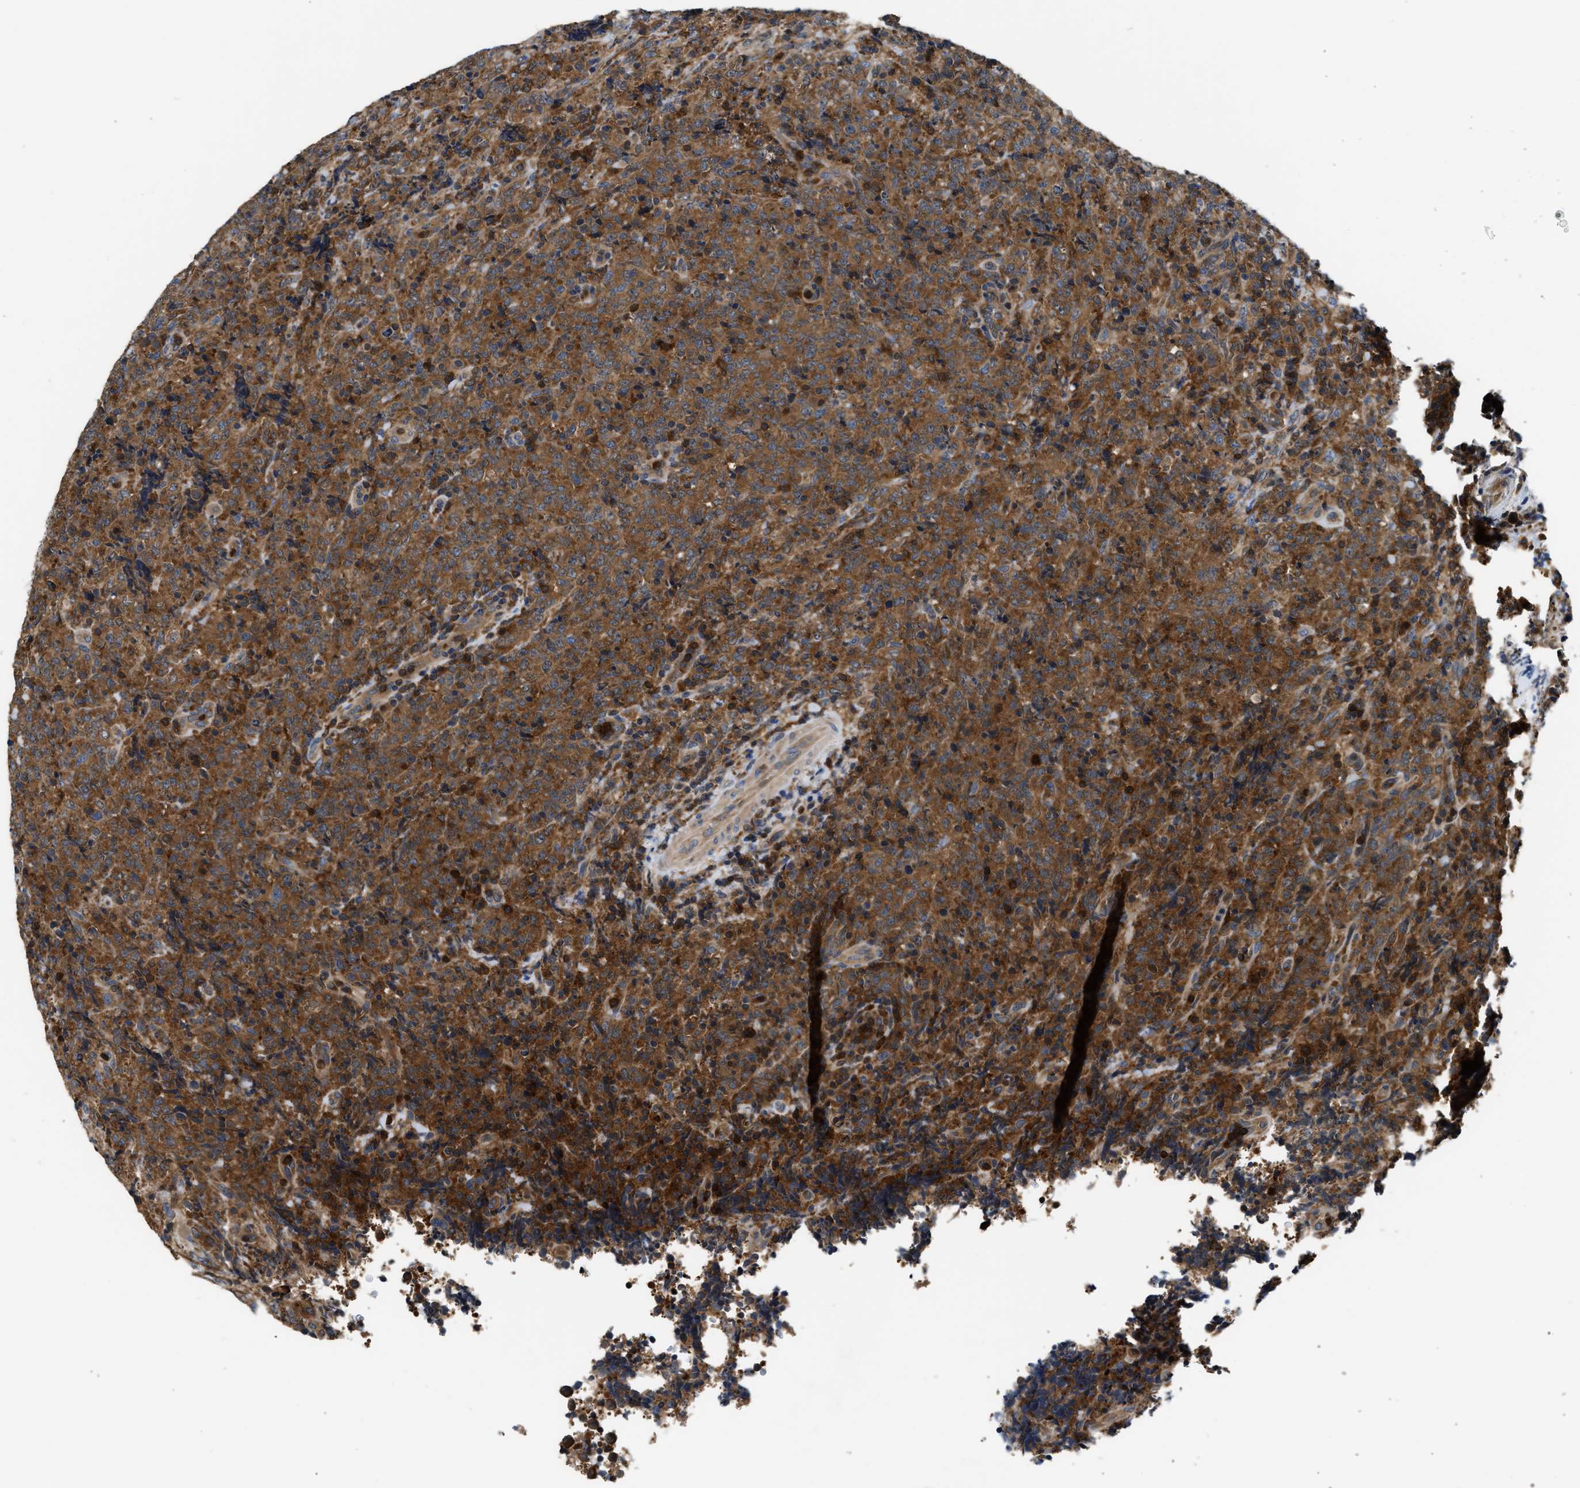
{"staining": {"intensity": "strong", "quantity": ">75%", "location": "cytoplasmic/membranous"}, "tissue": "lymphoma", "cell_type": "Tumor cells", "image_type": "cancer", "snomed": [{"axis": "morphology", "description": "Malignant lymphoma, non-Hodgkin's type, High grade"}, {"axis": "topography", "description": "Tonsil"}], "caption": "Protein staining demonstrates strong cytoplasmic/membranous staining in approximately >75% of tumor cells in lymphoma.", "gene": "OSTF1", "patient": {"sex": "female", "age": 36}}